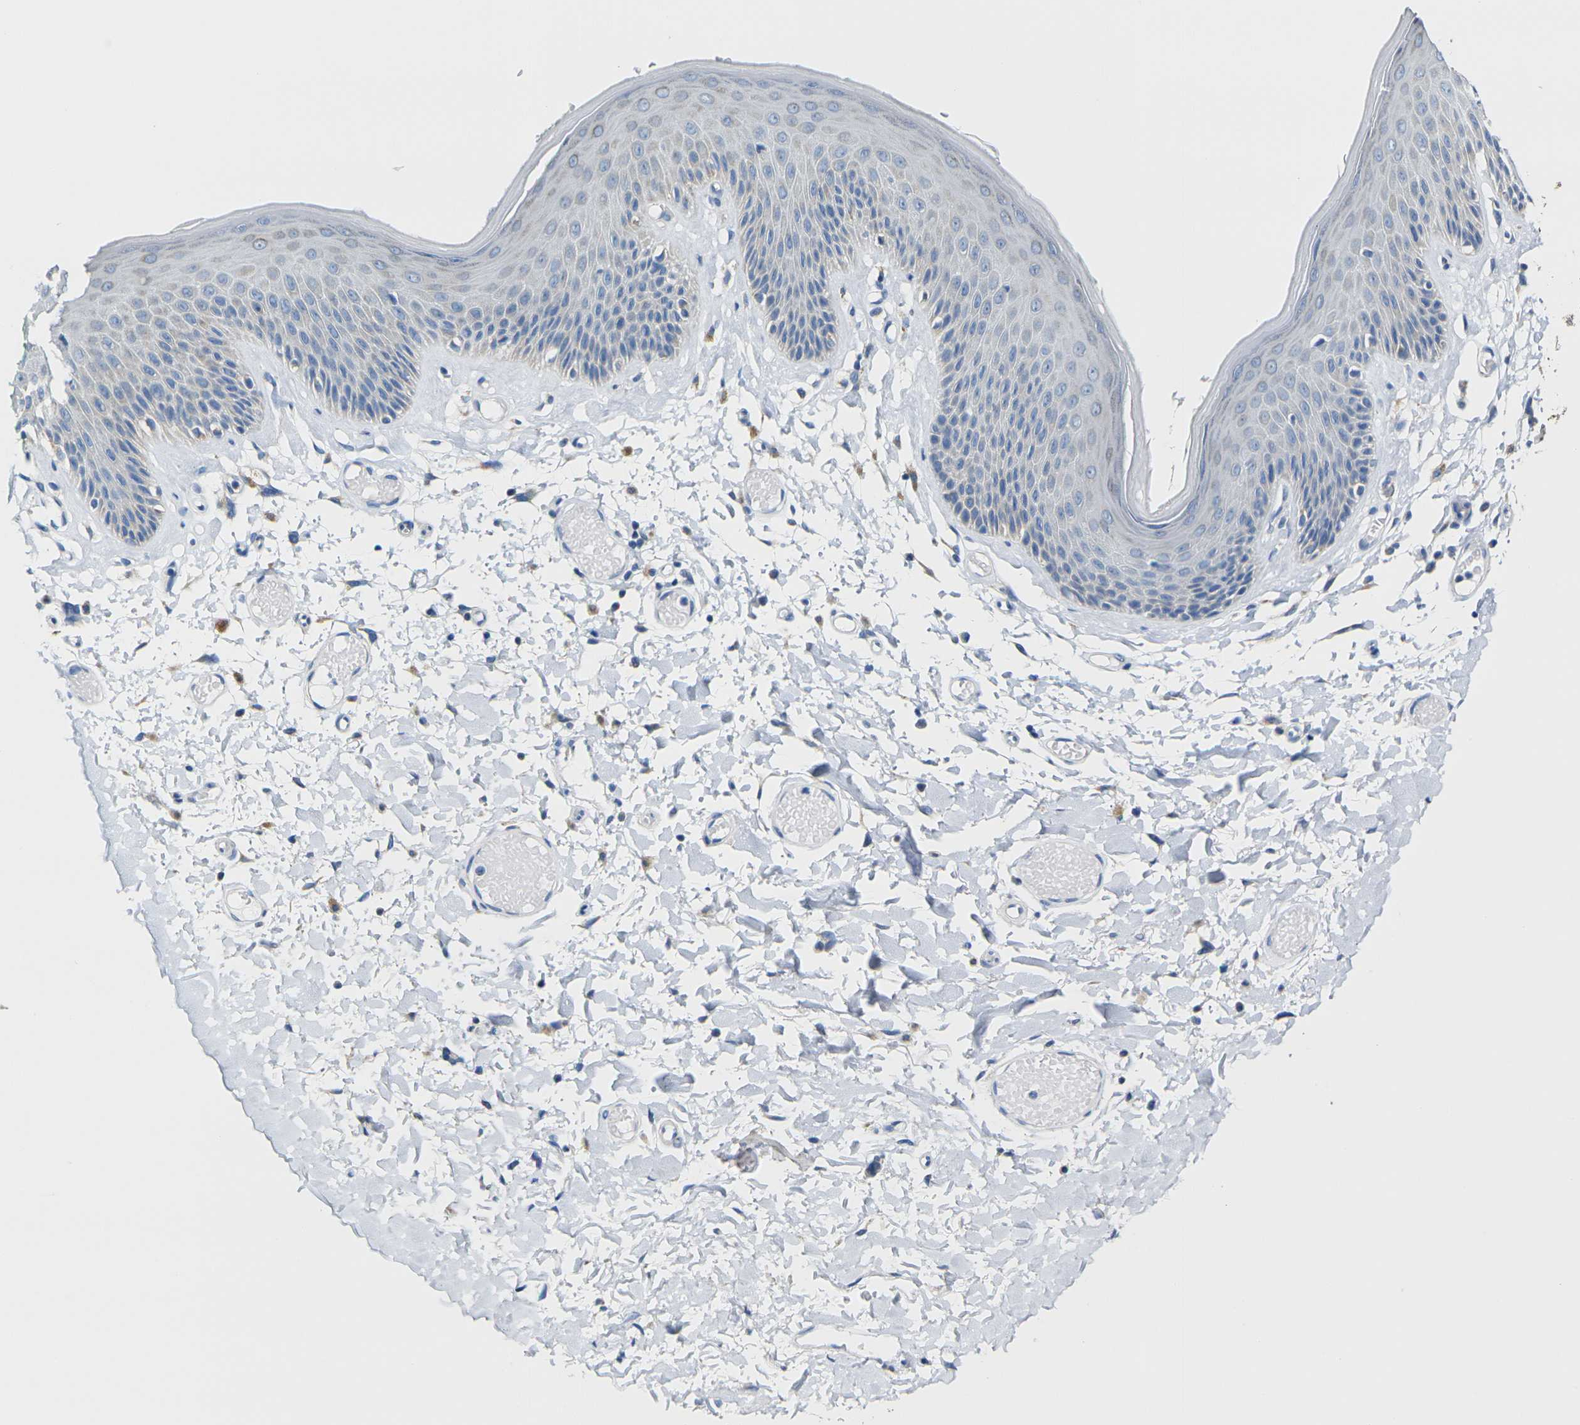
{"staining": {"intensity": "weak", "quantity": "<25%", "location": "cytoplasmic/membranous"}, "tissue": "skin", "cell_type": "Epidermal cells", "image_type": "normal", "snomed": [{"axis": "morphology", "description": "Normal tissue, NOS"}, {"axis": "topography", "description": "Vulva"}], "caption": "An image of human skin is negative for staining in epidermal cells. Nuclei are stained in blue.", "gene": "TMEM204", "patient": {"sex": "female", "age": 73}}